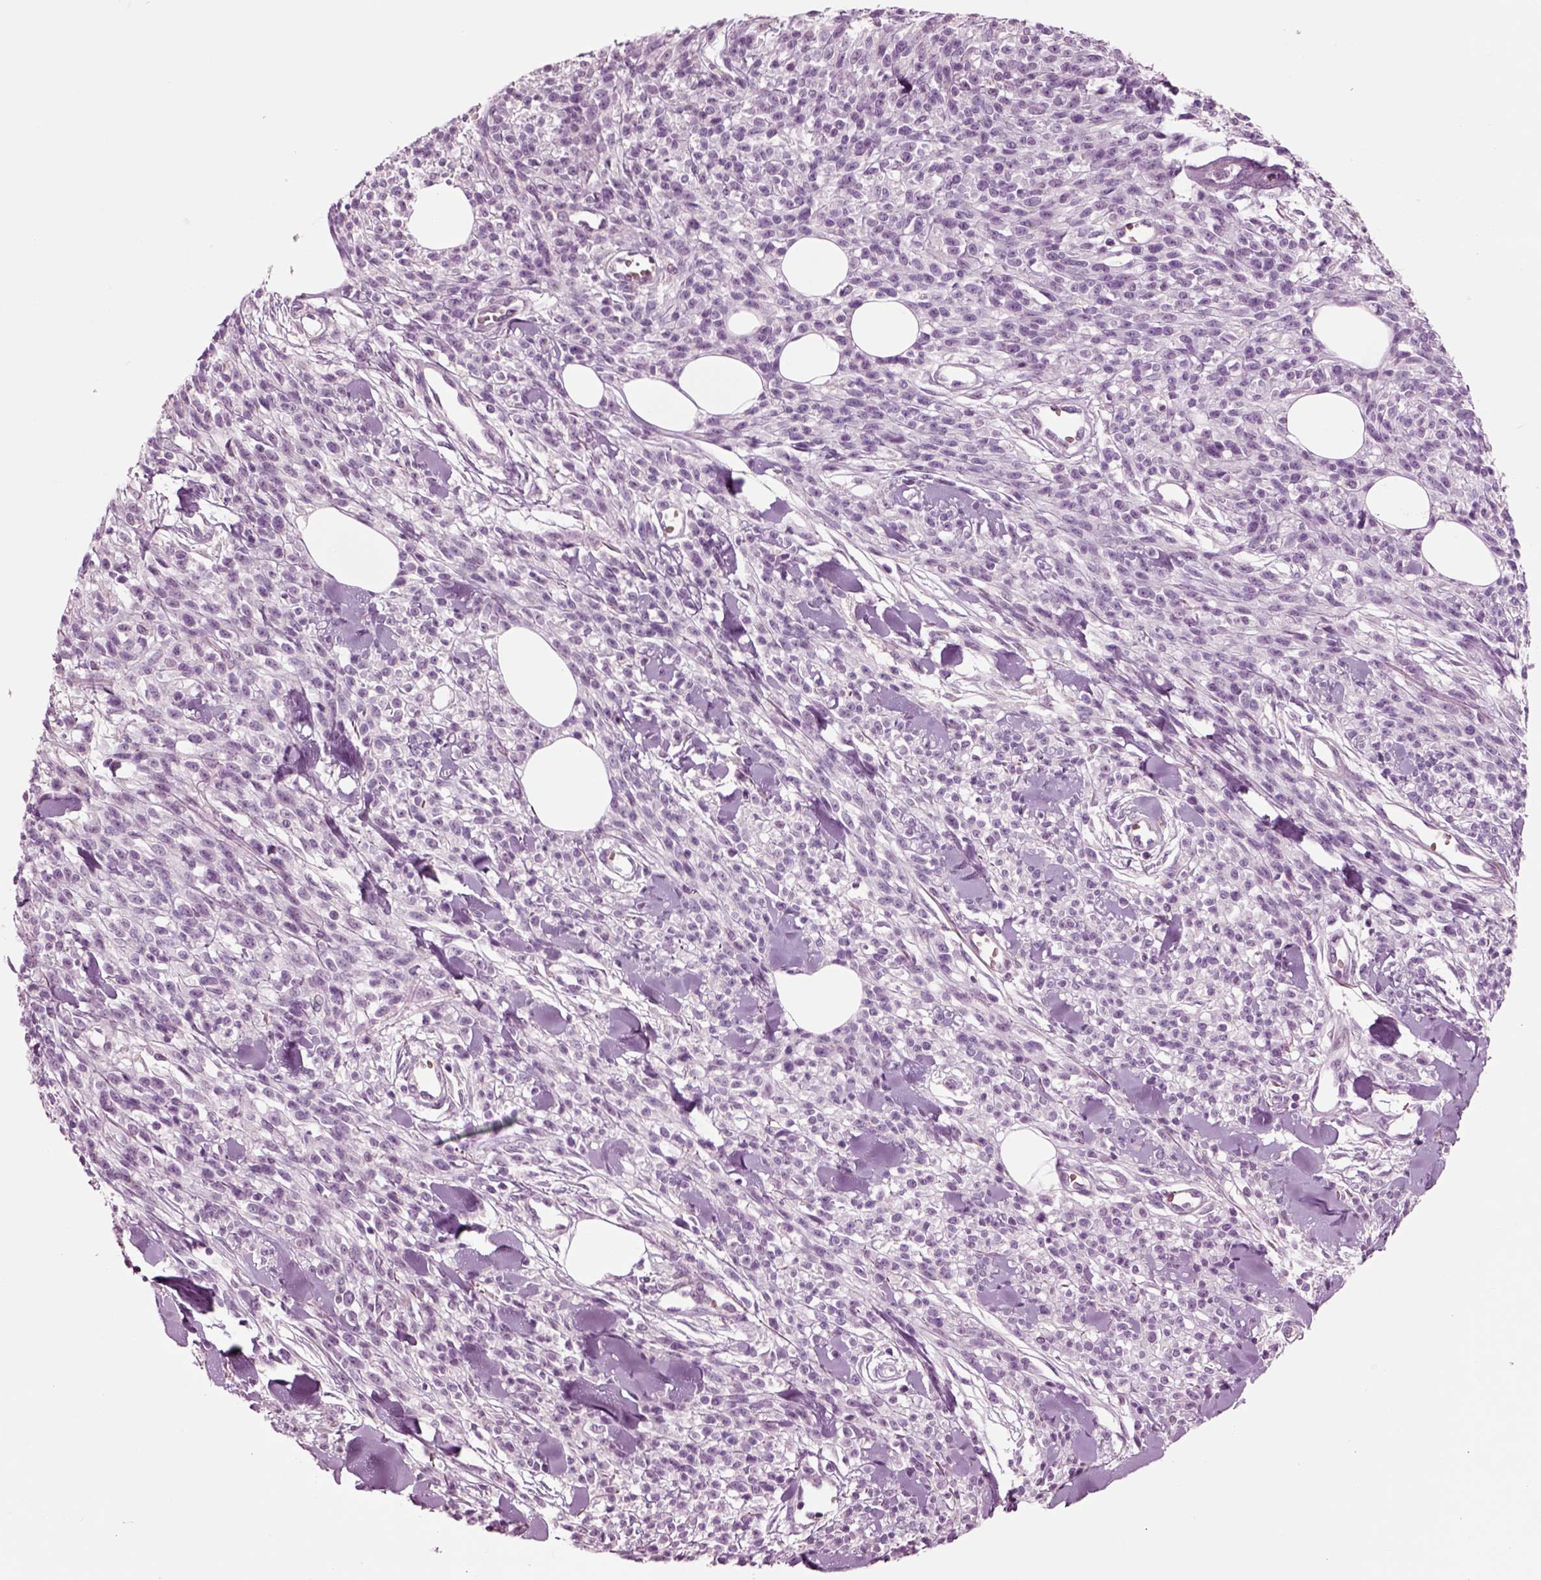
{"staining": {"intensity": "negative", "quantity": "none", "location": "none"}, "tissue": "melanoma", "cell_type": "Tumor cells", "image_type": "cancer", "snomed": [{"axis": "morphology", "description": "Malignant melanoma, NOS"}, {"axis": "topography", "description": "Skin"}, {"axis": "topography", "description": "Skin of trunk"}], "caption": "Immunohistochemistry photomicrograph of neoplastic tissue: human melanoma stained with DAB (3,3'-diaminobenzidine) reveals no significant protein positivity in tumor cells.", "gene": "CHGB", "patient": {"sex": "male", "age": 74}}